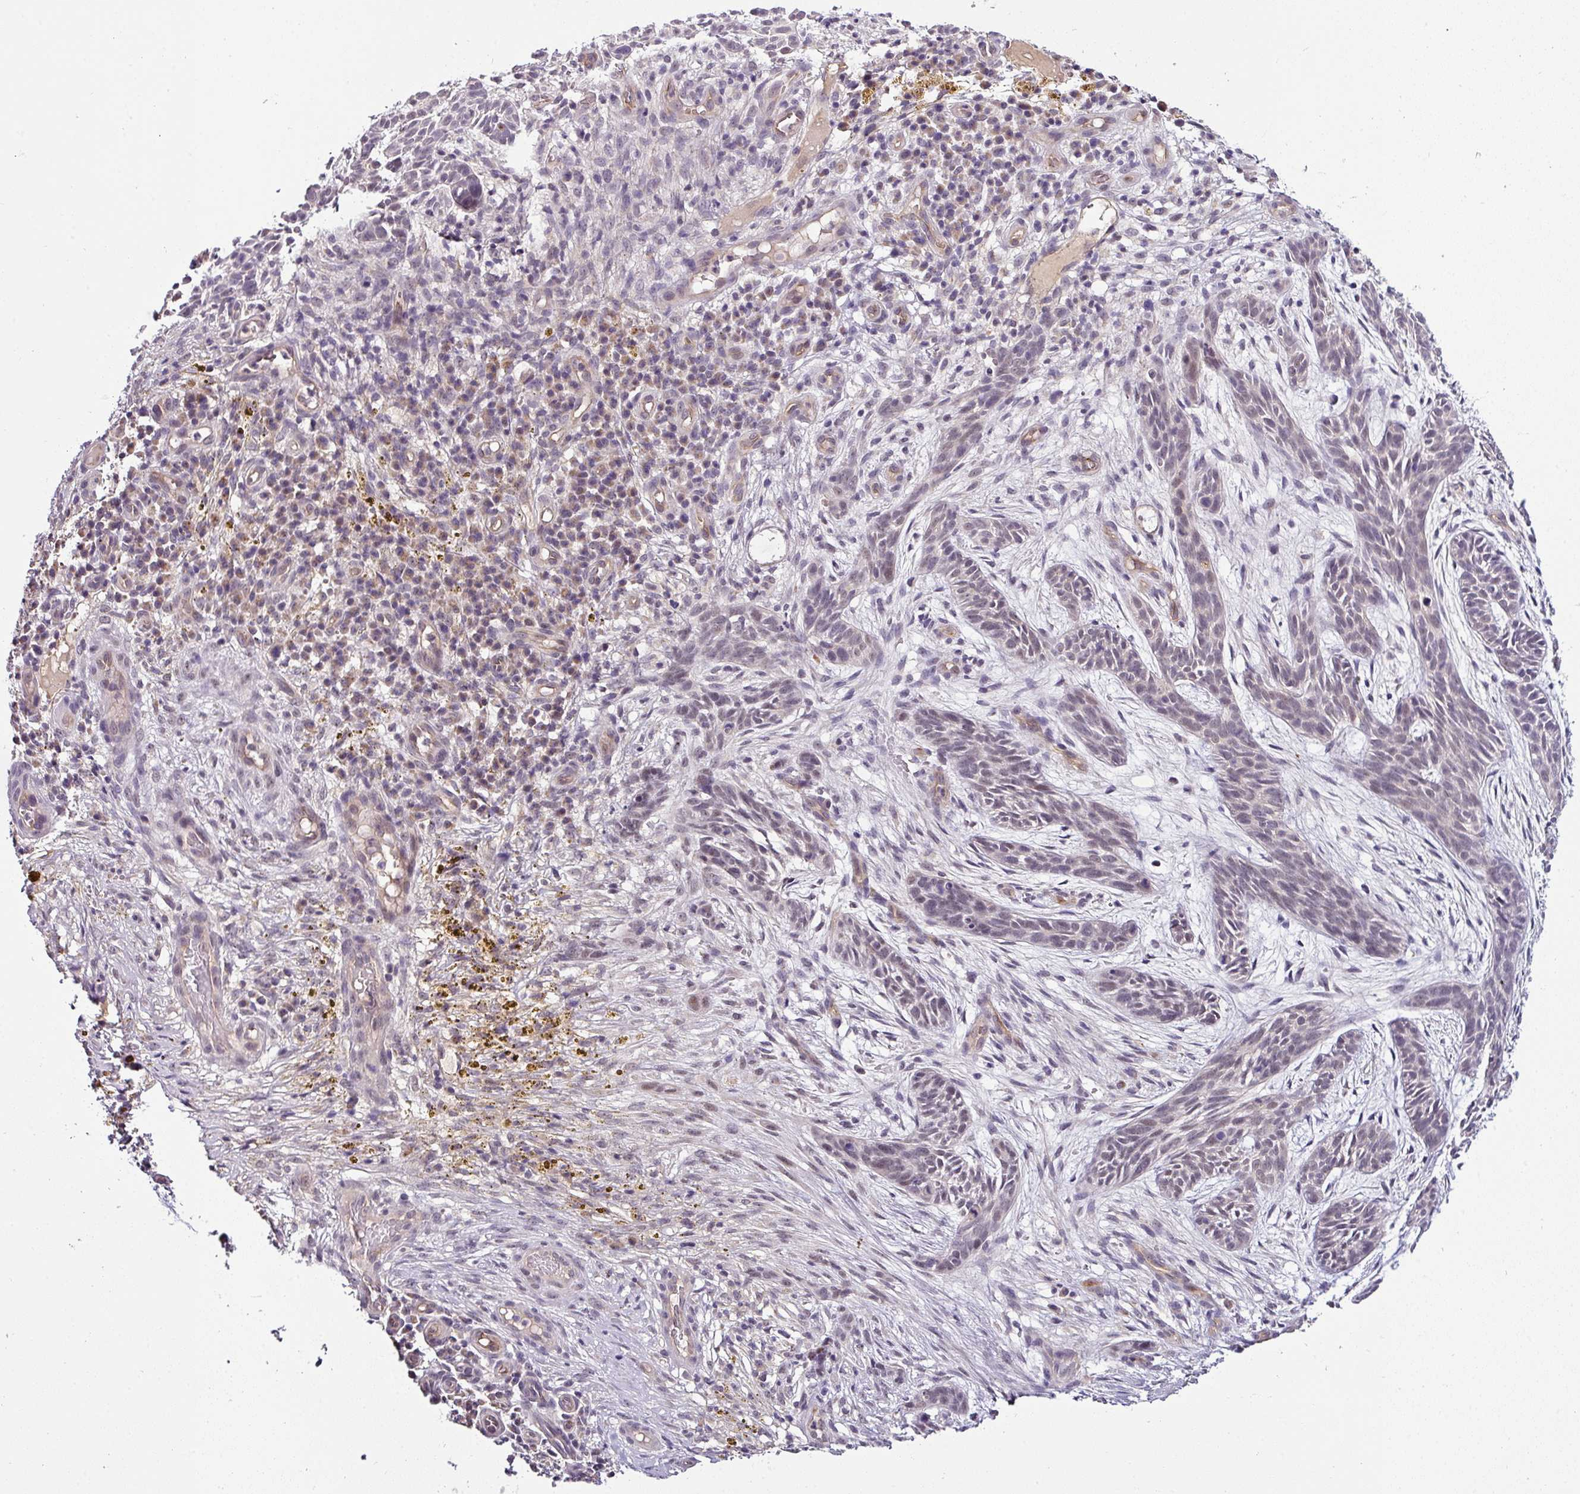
{"staining": {"intensity": "negative", "quantity": "none", "location": "none"}, "tissue": "skin cancer", "cell_type": "Tumor cells", "image_type": "cancer", "snomed": [{"axis": "morphology", "description": "Basal cell carcinoma"}, {"axis": "topography", "description": "Skin"}], "caption": "This photomicrograph is of skin cancer stained with immunohistochemistry (IHC) to label a protein in brown with the nuclei are counter-stained blue. There is no staining in tumor cells.", "gene": "NAPSA", "patient": {"sex": "male", "age": 89}}